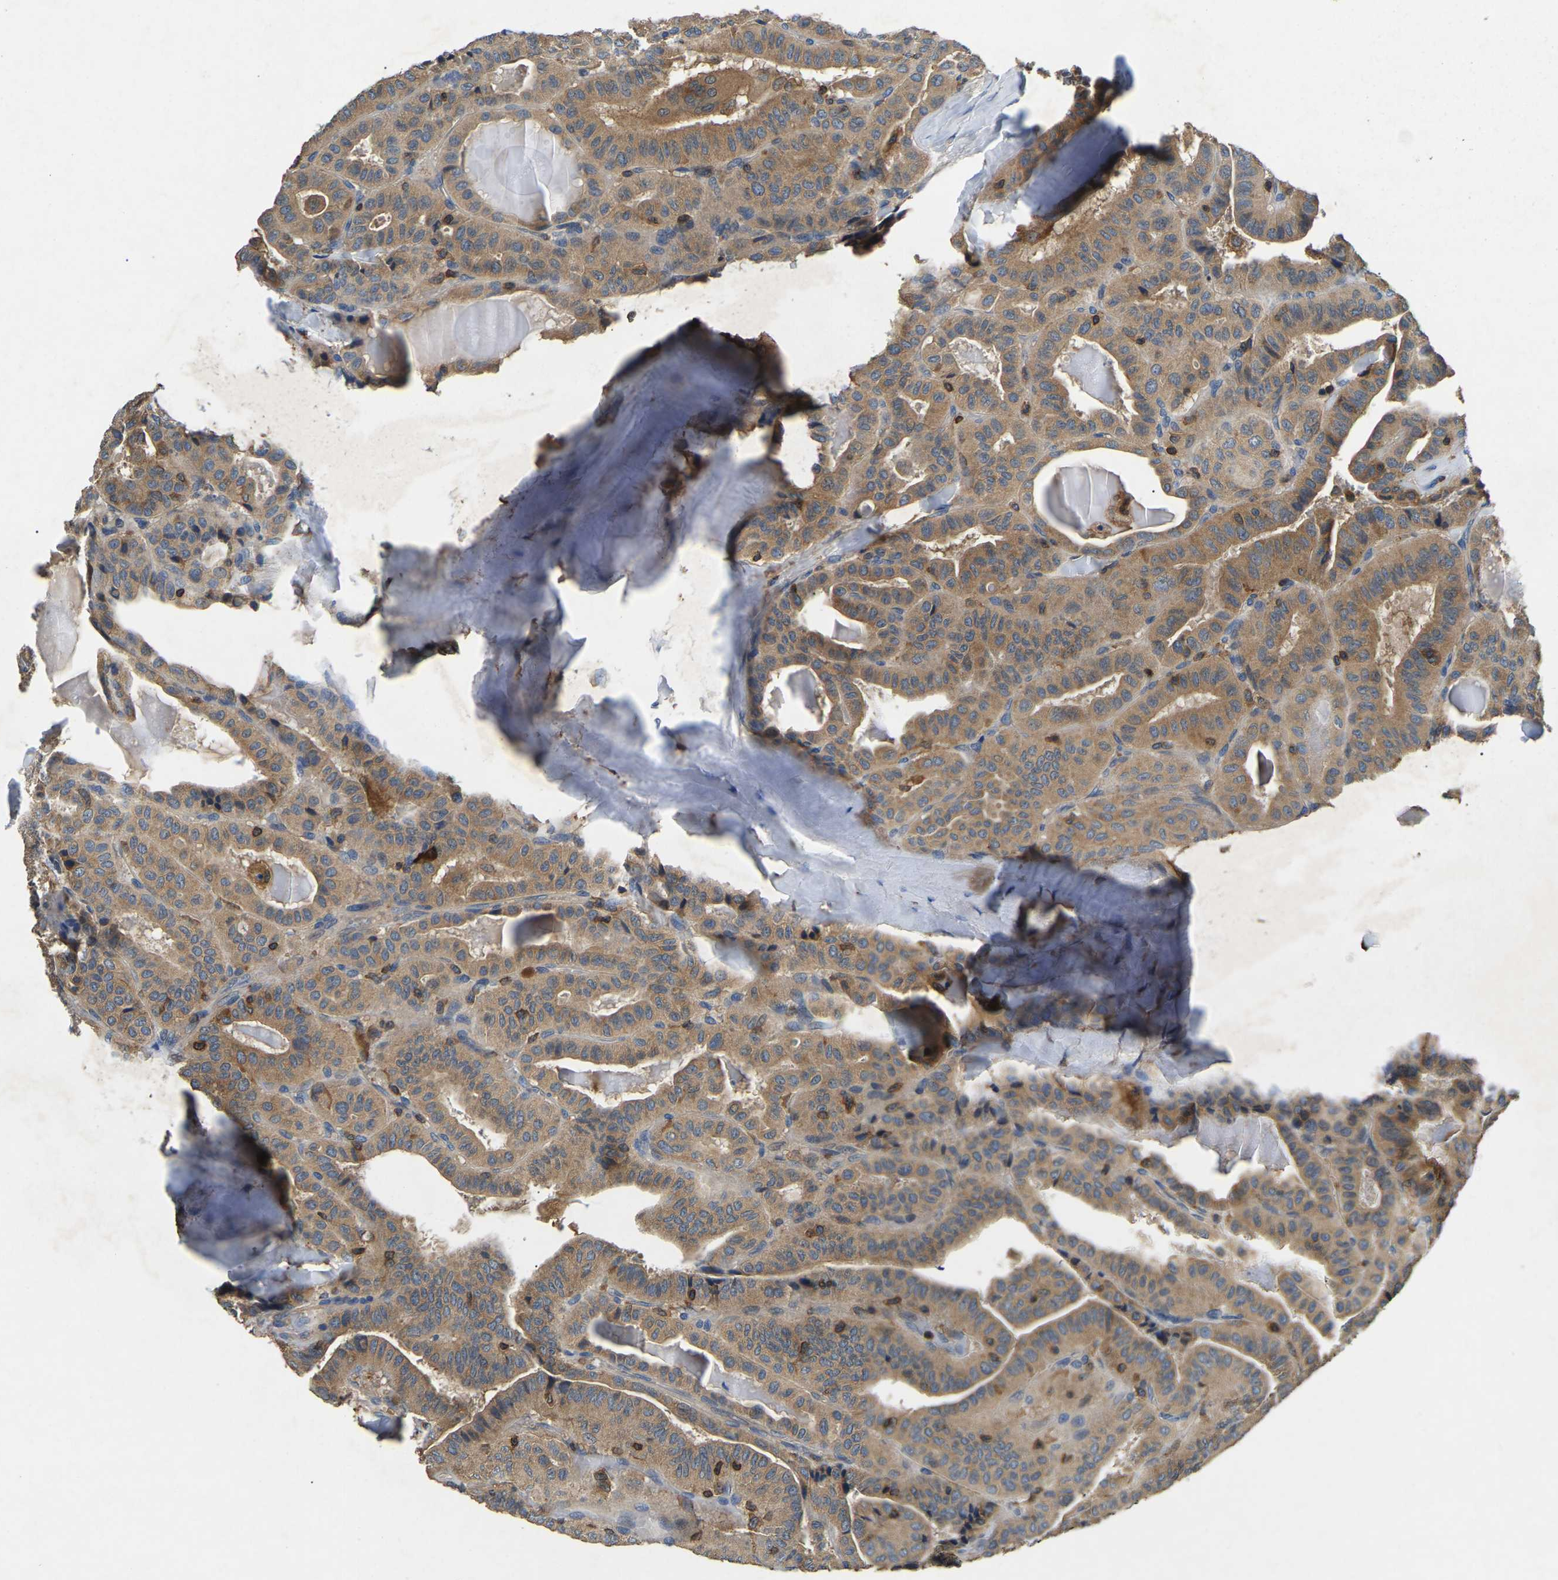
{"staining": {"intensity": "moderate", "quantity": ">75%", "location": "cytoplasmic/membranous"}, "tissue": "thyroid cancer", "cell_type": "Tumor cells", "image_type": "cancer", "snomed": [{"axis": "morphology", "description": "Papillary adenocarcinoma, NOS"}, {"axis": "topography", "description": "Thyroid gland"}], "caption": "Human thyroid cancer stained with a brown dye shows moderate cytoplasmic/membranous positive positivity in about >75% of tumor cells.", "gene": "SMPD2", "patient": {"sex": "male", "age": 77}}